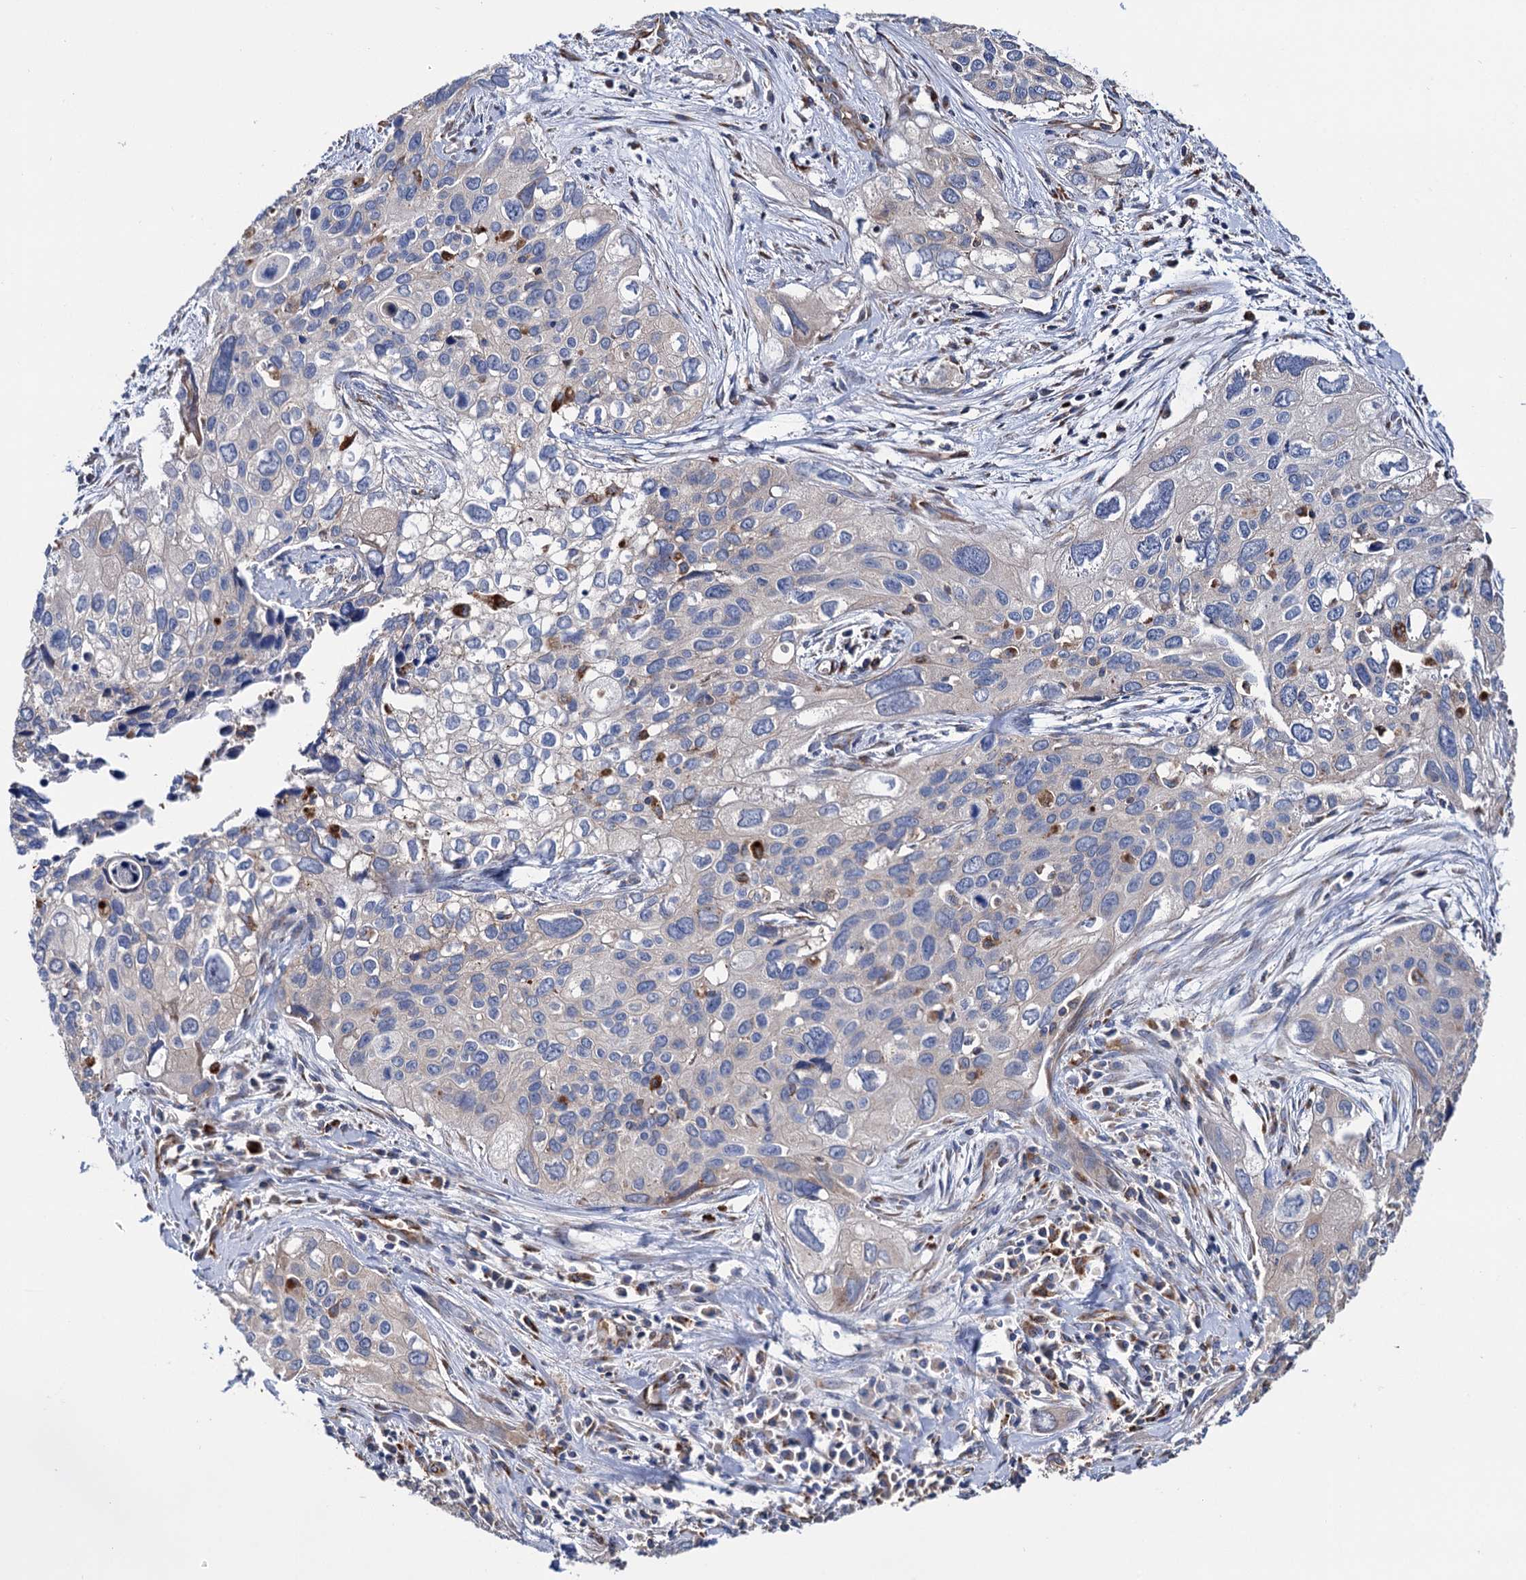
{"staining": {"intensity": "negative", "quantity": "none", "location": "none"}, "tissue": "cervical cancer", "cell_type": "Tumor cells", "image_type": "cancer", "snomed": [{"axis": "morphology", "description": "Squamous cell carcinoma, NOS"}, {"axis": "topography", "description": "Cervix"}], "caption": "Tumor cells are negative for brown protein staining in squamous cell carcinoma (cervical).", "gene": "SCPEP1", "patient": {"sex": "female", "age": 55}}